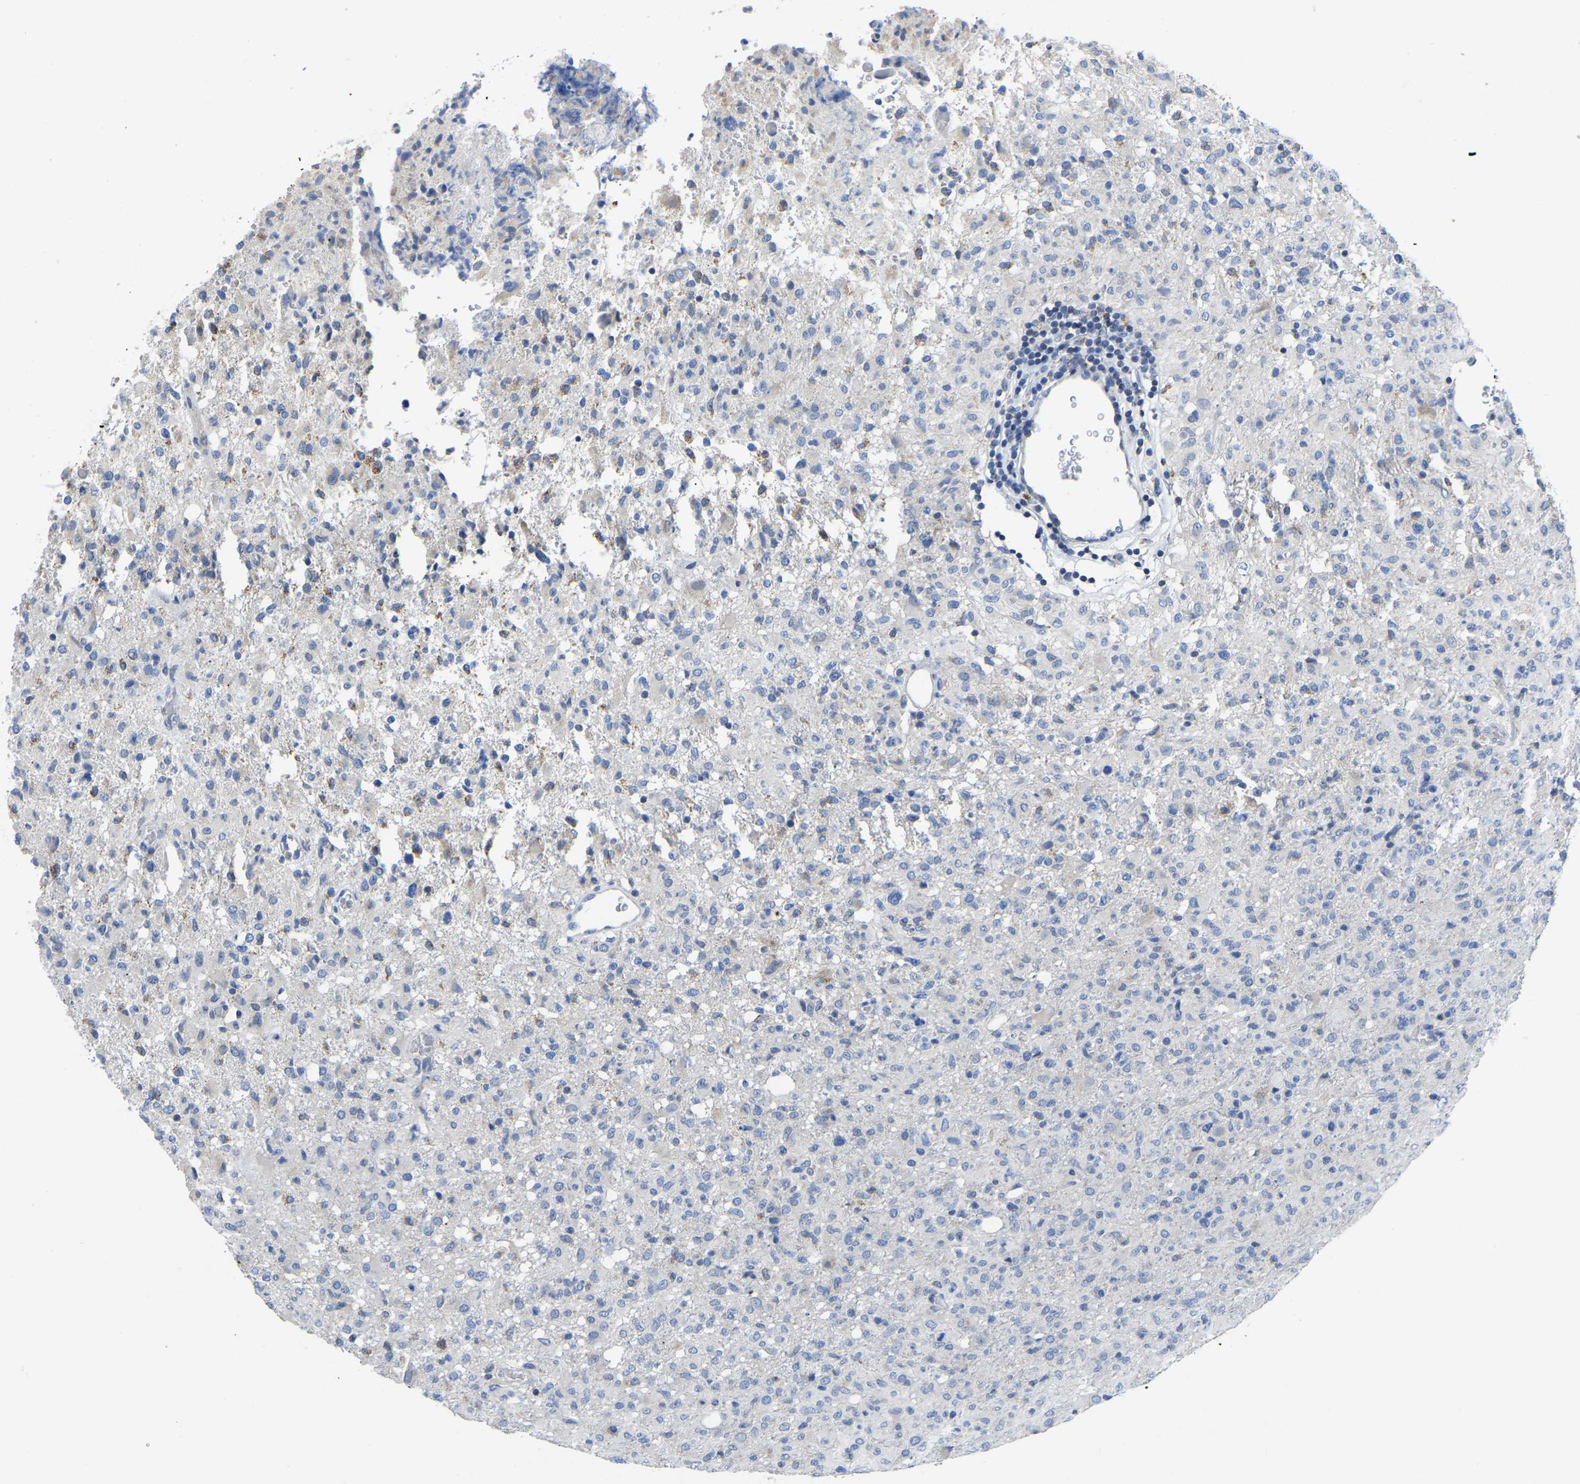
{"staining": {"intensity": "negative", "quantity": "none", "location": "none"}, "tissue": "glioma", "cell_type": "Tumor cells", "image_type": "cancer", "snomed": [{"axis": "morphology", "description": "Glioma, malignant, High grade"}, {"axis": "topography", "description": "Brain"}], "caption": "An IHC image of malignant glioma (high-grade) is shown. There is no staining in tumor cells of malignant glioma (high-grade). Nuclei are stained in blue.", "gene": "ETFA", "patient": {"sex": "female", "age": 57}}